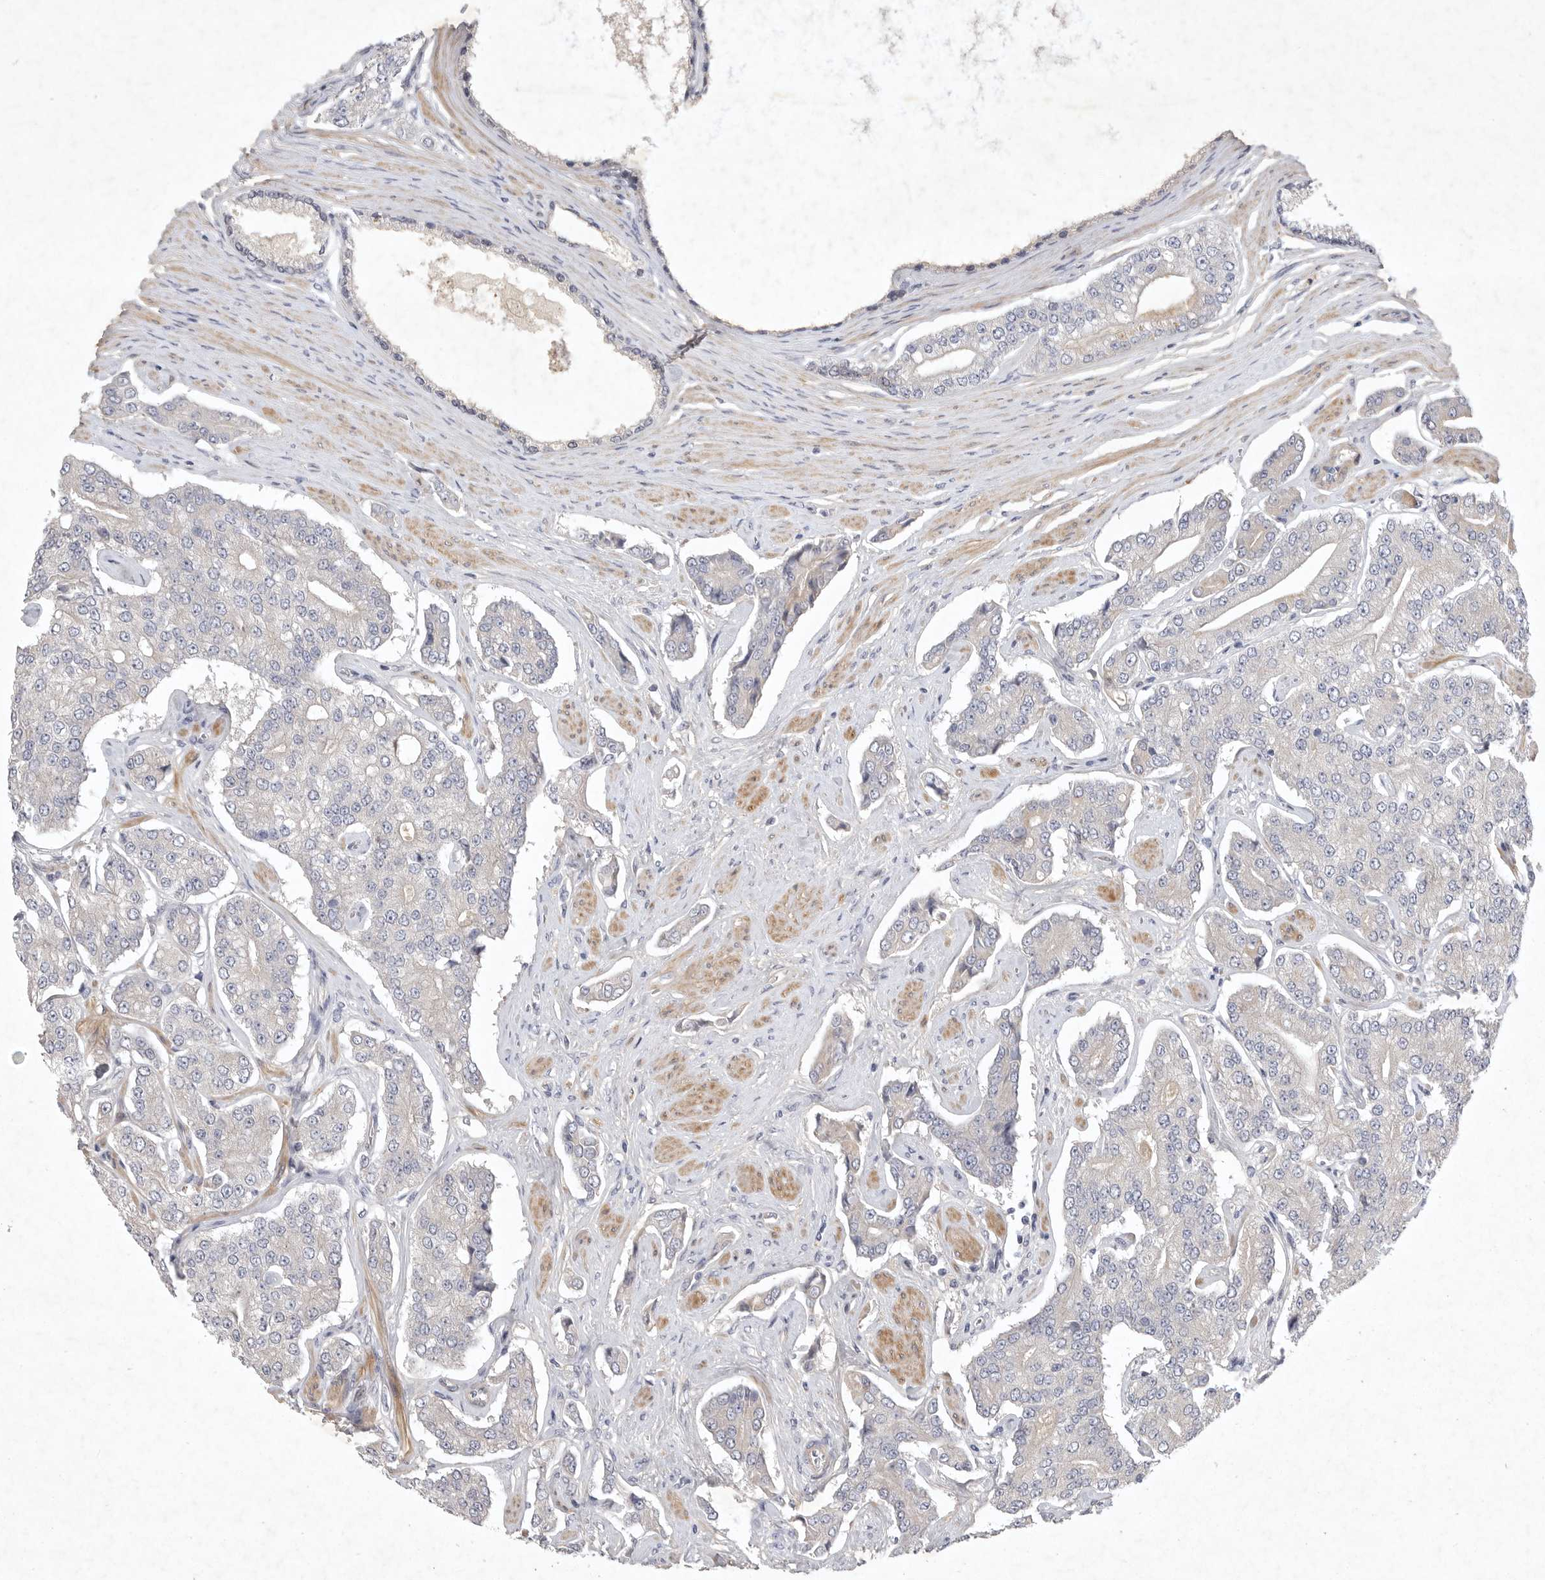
{"staining": {"intensity": "negative", "quantity": "none", "location": "none"}, "tissue": "prostate cancer", "cell_type": "Tumor cells", "image_type": "cancer", "snomed": [{"axis": "morphology", "description": "Adenocarcinoma, High grade"}, {"axis": "topography", "description": "Prostate"}], "caption": "The IHC photomicrograph has no significant expression in tumor cells of prostate cancer (high-grade adenocarcinoma) tissue.", "gene": "BZW2", "patient": {"sex": "male", "age": 71}}